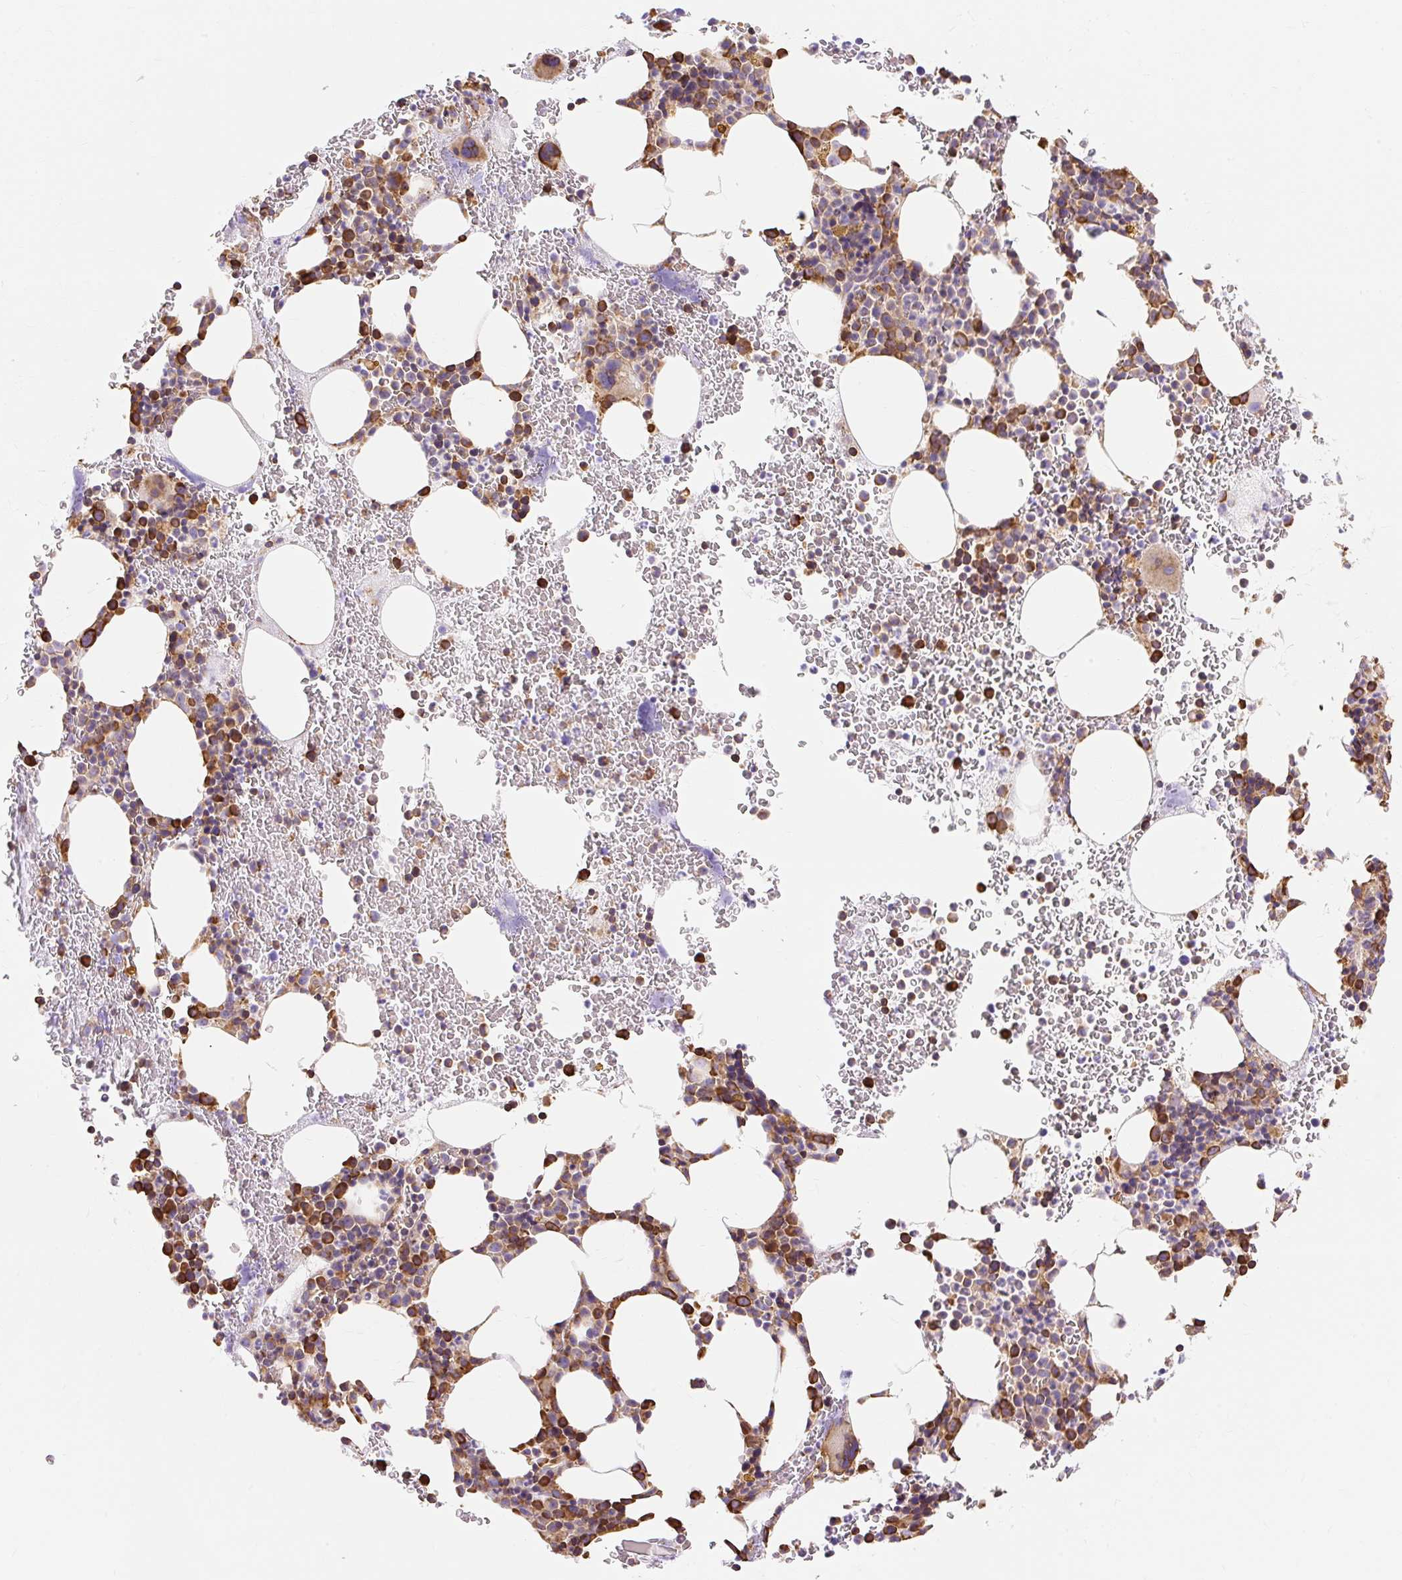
{"staining": {"intensity": "strong", "quantity": "25%-75%", "location": "cytoplasmic/membranous"}, "tissue": "bone marrow", "cell_type": "Hematopoietic cells", "image_type": "normal", "snomed": [{"axis": "morphology", "description": "Normal tissue, NOS"}, {"axis": "topography", "description": "Bone marrow"}], "caption": "Protein staining by immunohistochemistry (IHC) shows strong cytoplasmic/membranous expression in about 25%-75% of hematopoietic cells in normal bone marrow. Using DAB (brown) and hematoxylin (blue) stains, captured at high magnification using brightfield microscopy.", "gene": "ENSG00000260836", "patient": {"sex": "male", "age": 62}}